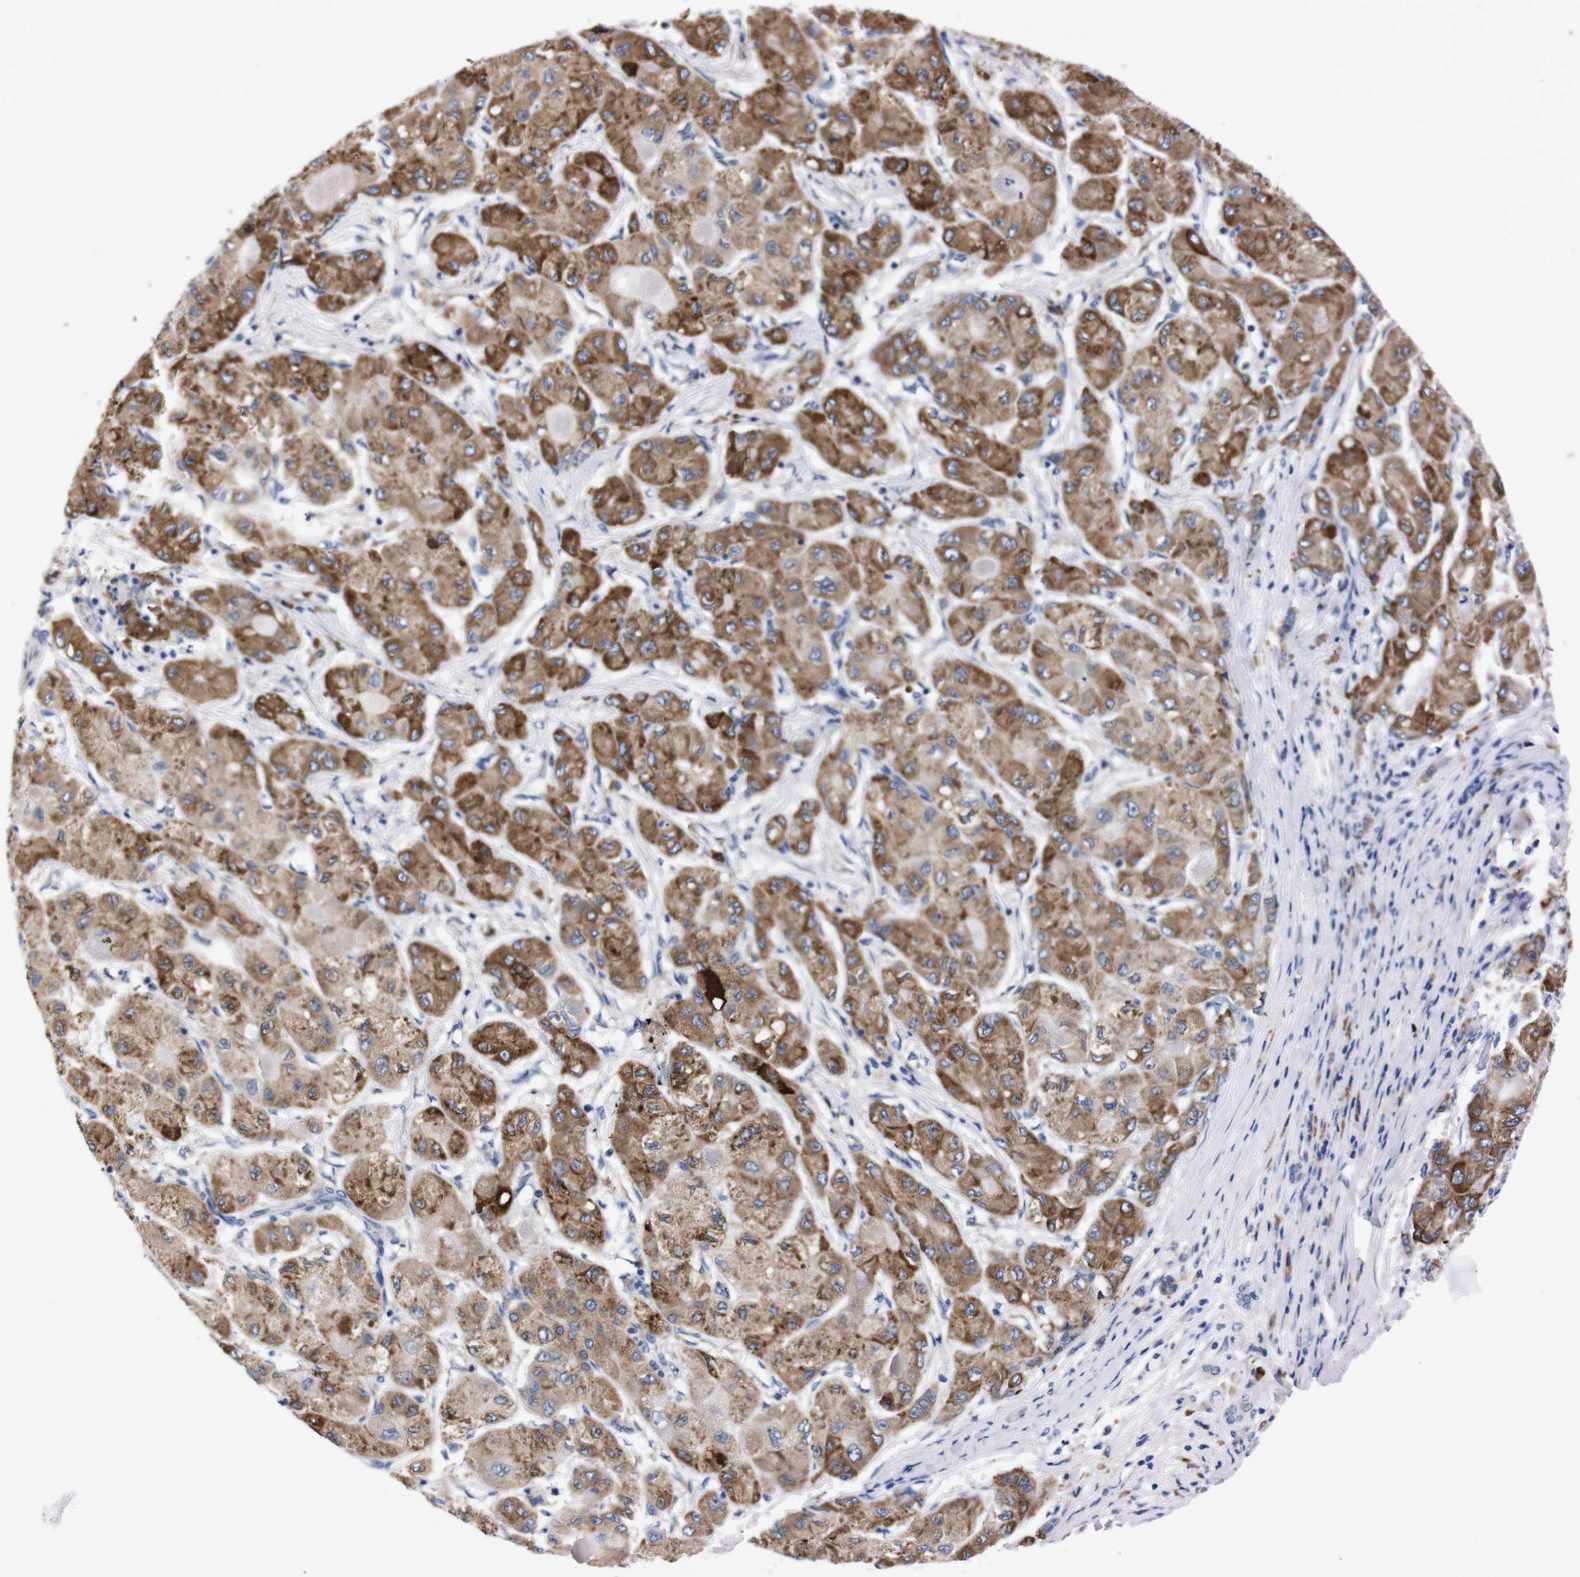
{"staining": {"intensity": "moderate", "quantity": ">75%", "location": "cytoplasmic/membranous"}, "tissue": "liver cancer", "cell_type": "Tumor cells", "image_type": "cancer", "snomed": [{"axis": "morphology", "description": "Carcinoma, Hepatocellular, NOS"}, {"axis": "topography", "description": "Liver"}], "caption": "This image shows liver cancer stained with immunohistochemistry to label a protein in brown. The cytoplasmic/membranous of tumor cells show moderate positivity for the protein. Nuclei are counter-stained blue.", "gene": "NEBL", "patient": {"sex": "male", "age": 80}}